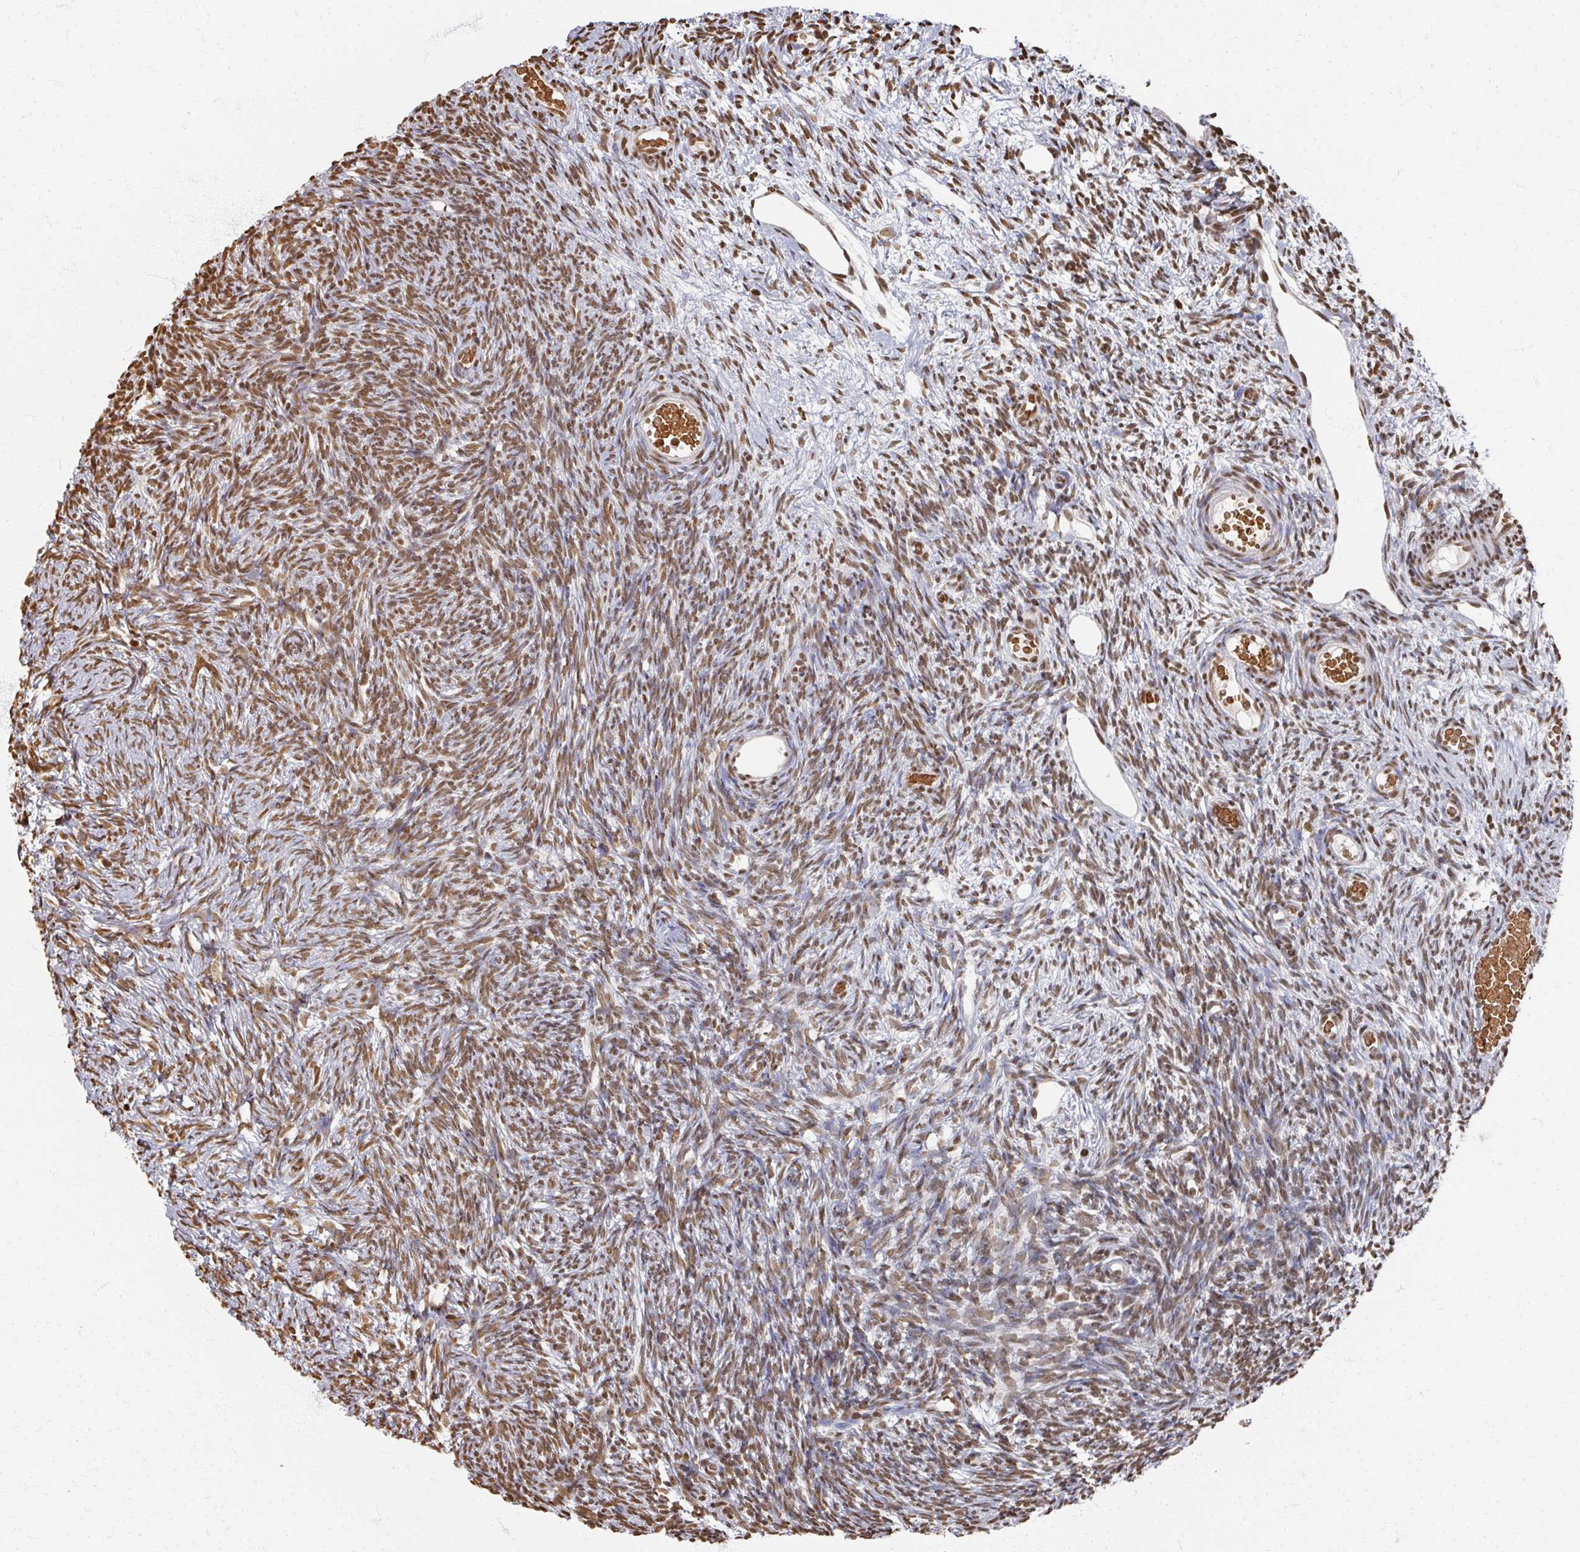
{"staining": {"intensity": "weak", "quantity": ">75%", "location": "nuclear"}, "tissue": "ovary", "cell_type": "Follicle cells", "image_type": "normal", "snomed": [{"axis": "morphology", "description": "Normal tissue, NOS"}, {"axis": "topography", "description": "Ovary"}], "caption": "Ovary stained with immunohistochemistry displays weak nuclear positivity in approximately >75% of follicle cells. (Stains: DAB in brown, nuclei in blue, Microscopy: brightfield microscopy at high magnification).", "gene": "DCUN1D5", "patient": {"sex": "female", "age": 39}}